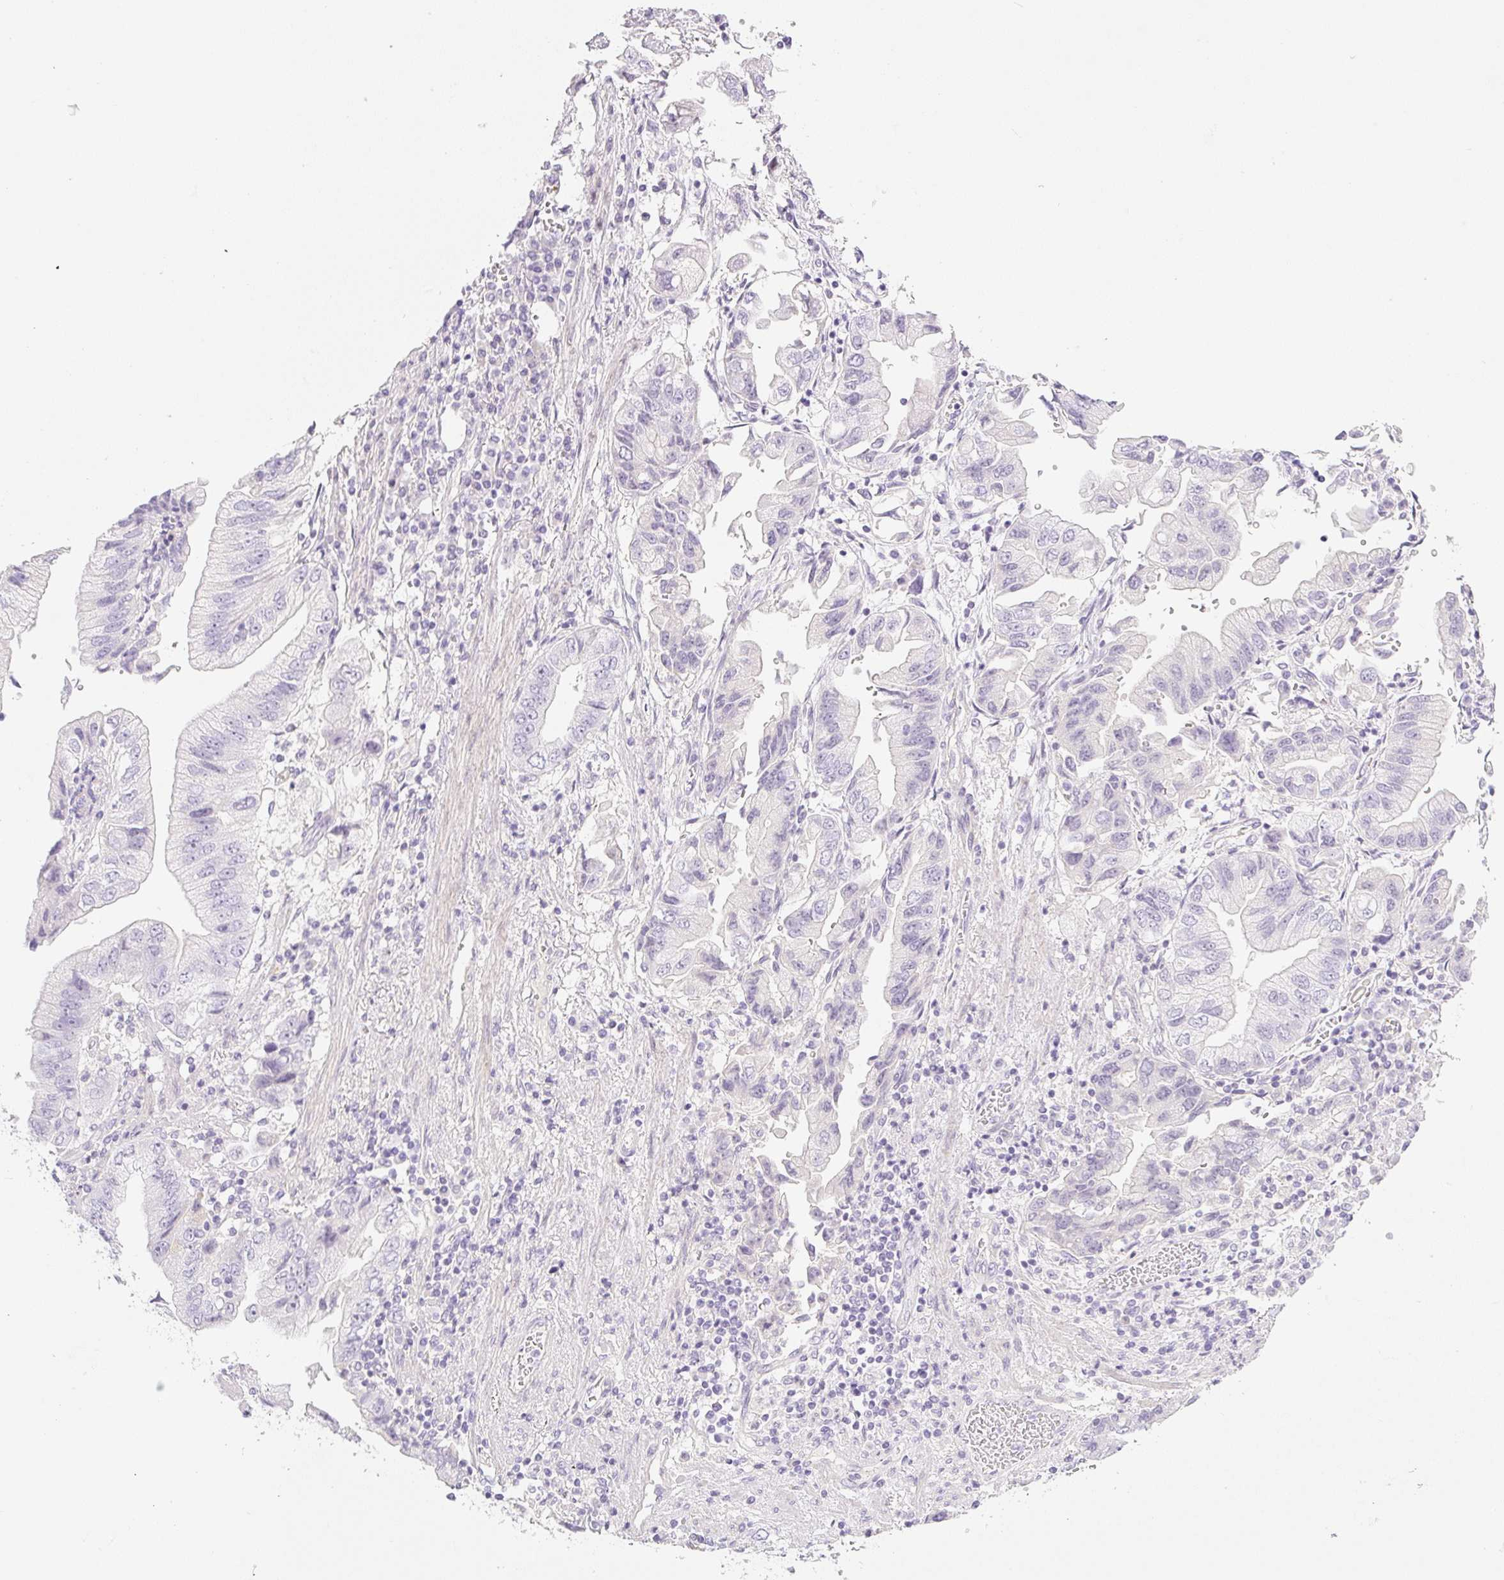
{"staining": {"intensity": "negative", "quantity": "none", "location": "none"}, "tissue": "stomach cancer", "cell_type": "Tumor cells", "image_type": "cancer", "snomed": [{"axis": "morphology", "description": "Adenocarcinoma, NOS"}, {"axis": "topography", "description": "Stomach"}], "caption": "This is a photomicrograph of IHC staining of adenocarcinoma (stomach), which shows no staining in tumor cells. (Brightfield microscopy of DAB (3,3'-diaminobenzidine) immunohistochemistry at high magnification).", "gene": "MIA2", "patient": {"sex": "male", "age": 62}}